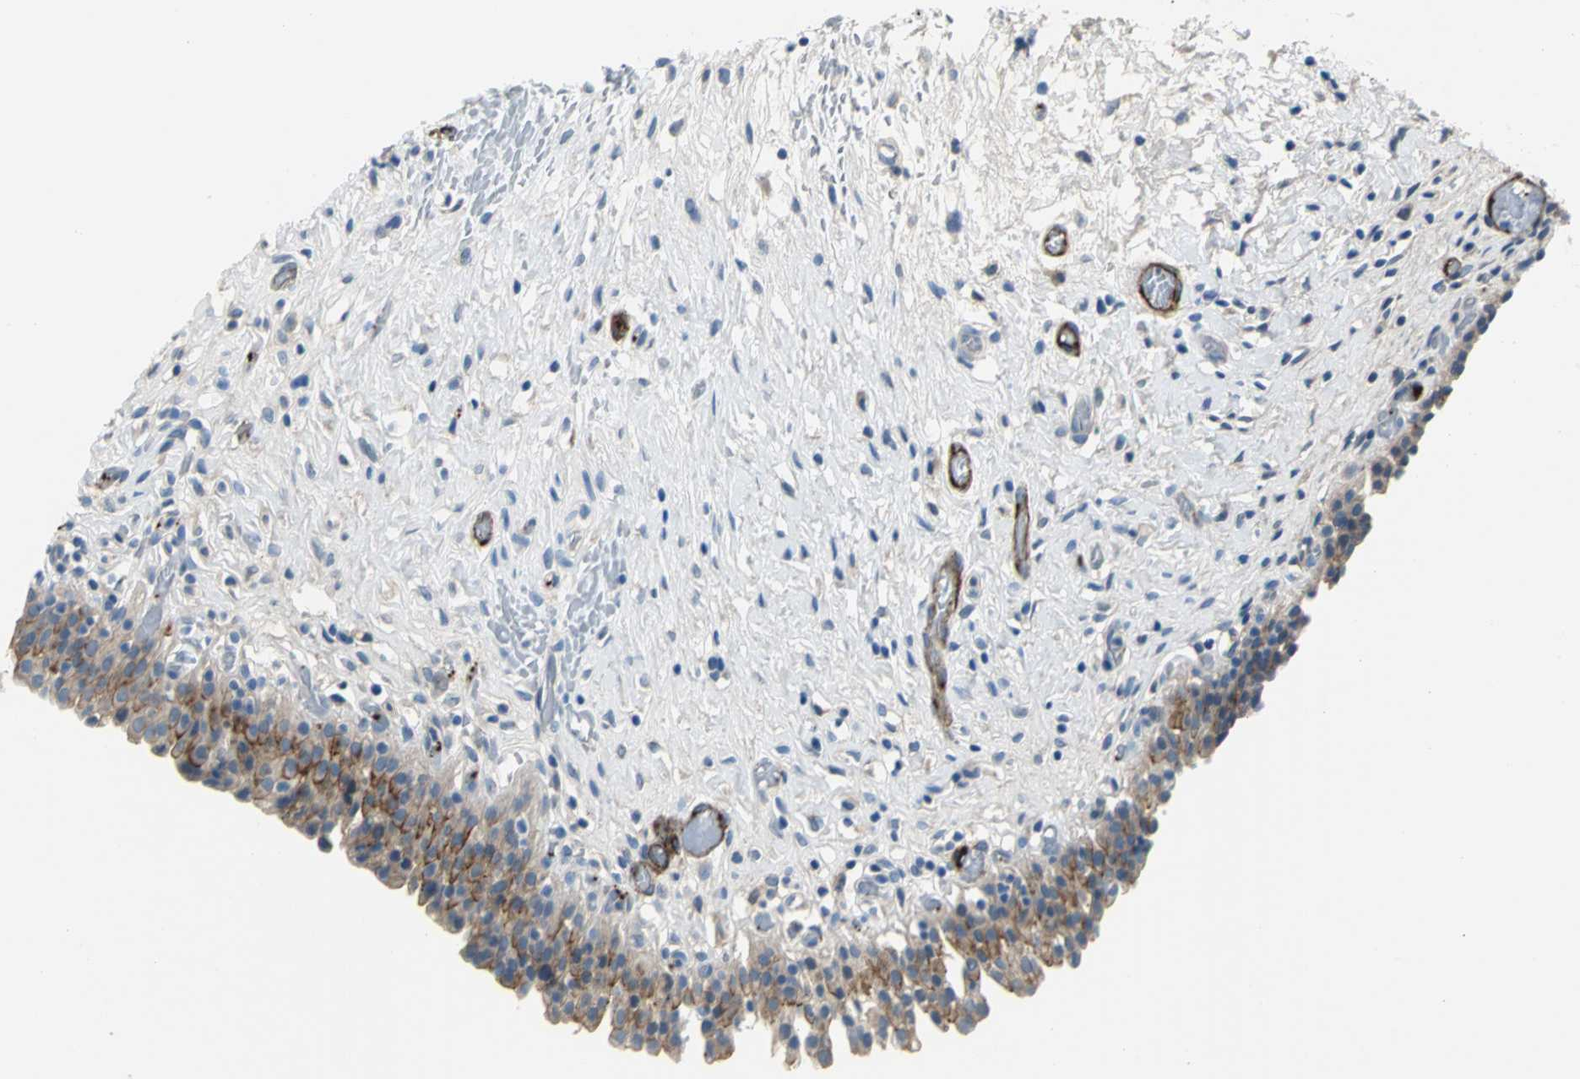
{"staining": {"intensity": "strong", "quantity": ">75%", "location": "cytoplasmic/membranous"}, "tissue": "urinary bladder", "cell_type": "Urothelial cells", "image_type": "normal", "snomed": [{"axis": "morphology", "description": "Normal tissue, NOS"}, {"axis": "topography", "description": "Urinary bladder"}], "caption": "Urothelial cells exhibit high levels of strong cytoplasmic/membranous staining in approximately >75% of cells in normal human urinary bladder.", "gene": "SELP", "patient": {"sex": "male", "age": 51}}